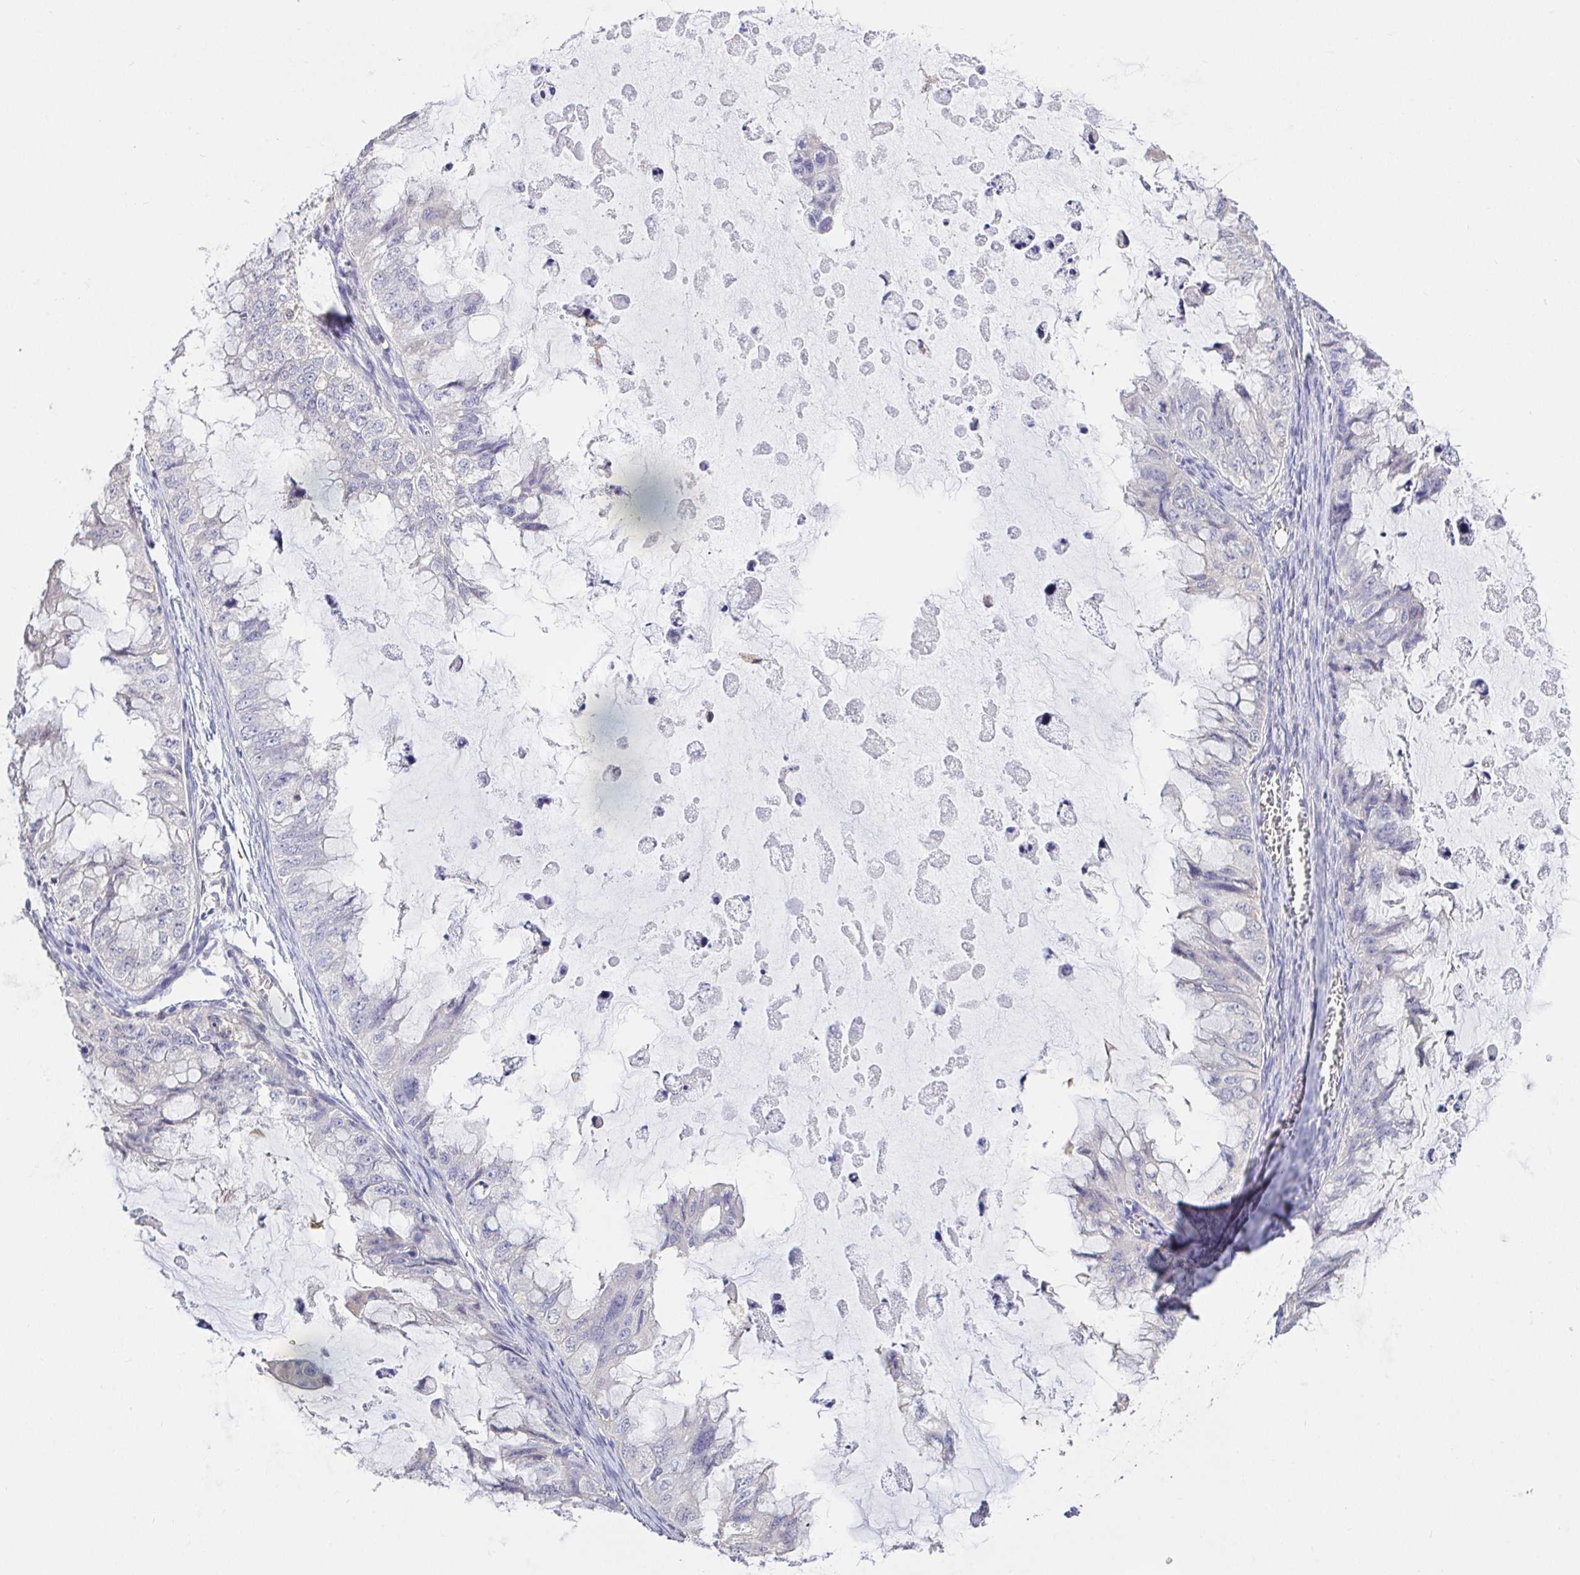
{"staining": {"intensity": "negative", "quantity": "none", "location": "none"}, "tissue": "ovarian cancer", "cell_type": "Tumor cells", "image_type": "cancer", "snomed": [{"axis": "morphology", "description": "Cystadenocarcinoma, mucinous, NOS"}, {"axis": "topography", "description": "Ovary"}], "caption": "IHC of ovarian cancer (mucinous cystadenocarcinoma) shows no expression in tumor cells.", "gene": "SKAP1", "patient": {"sex": "female", "age": 72}}